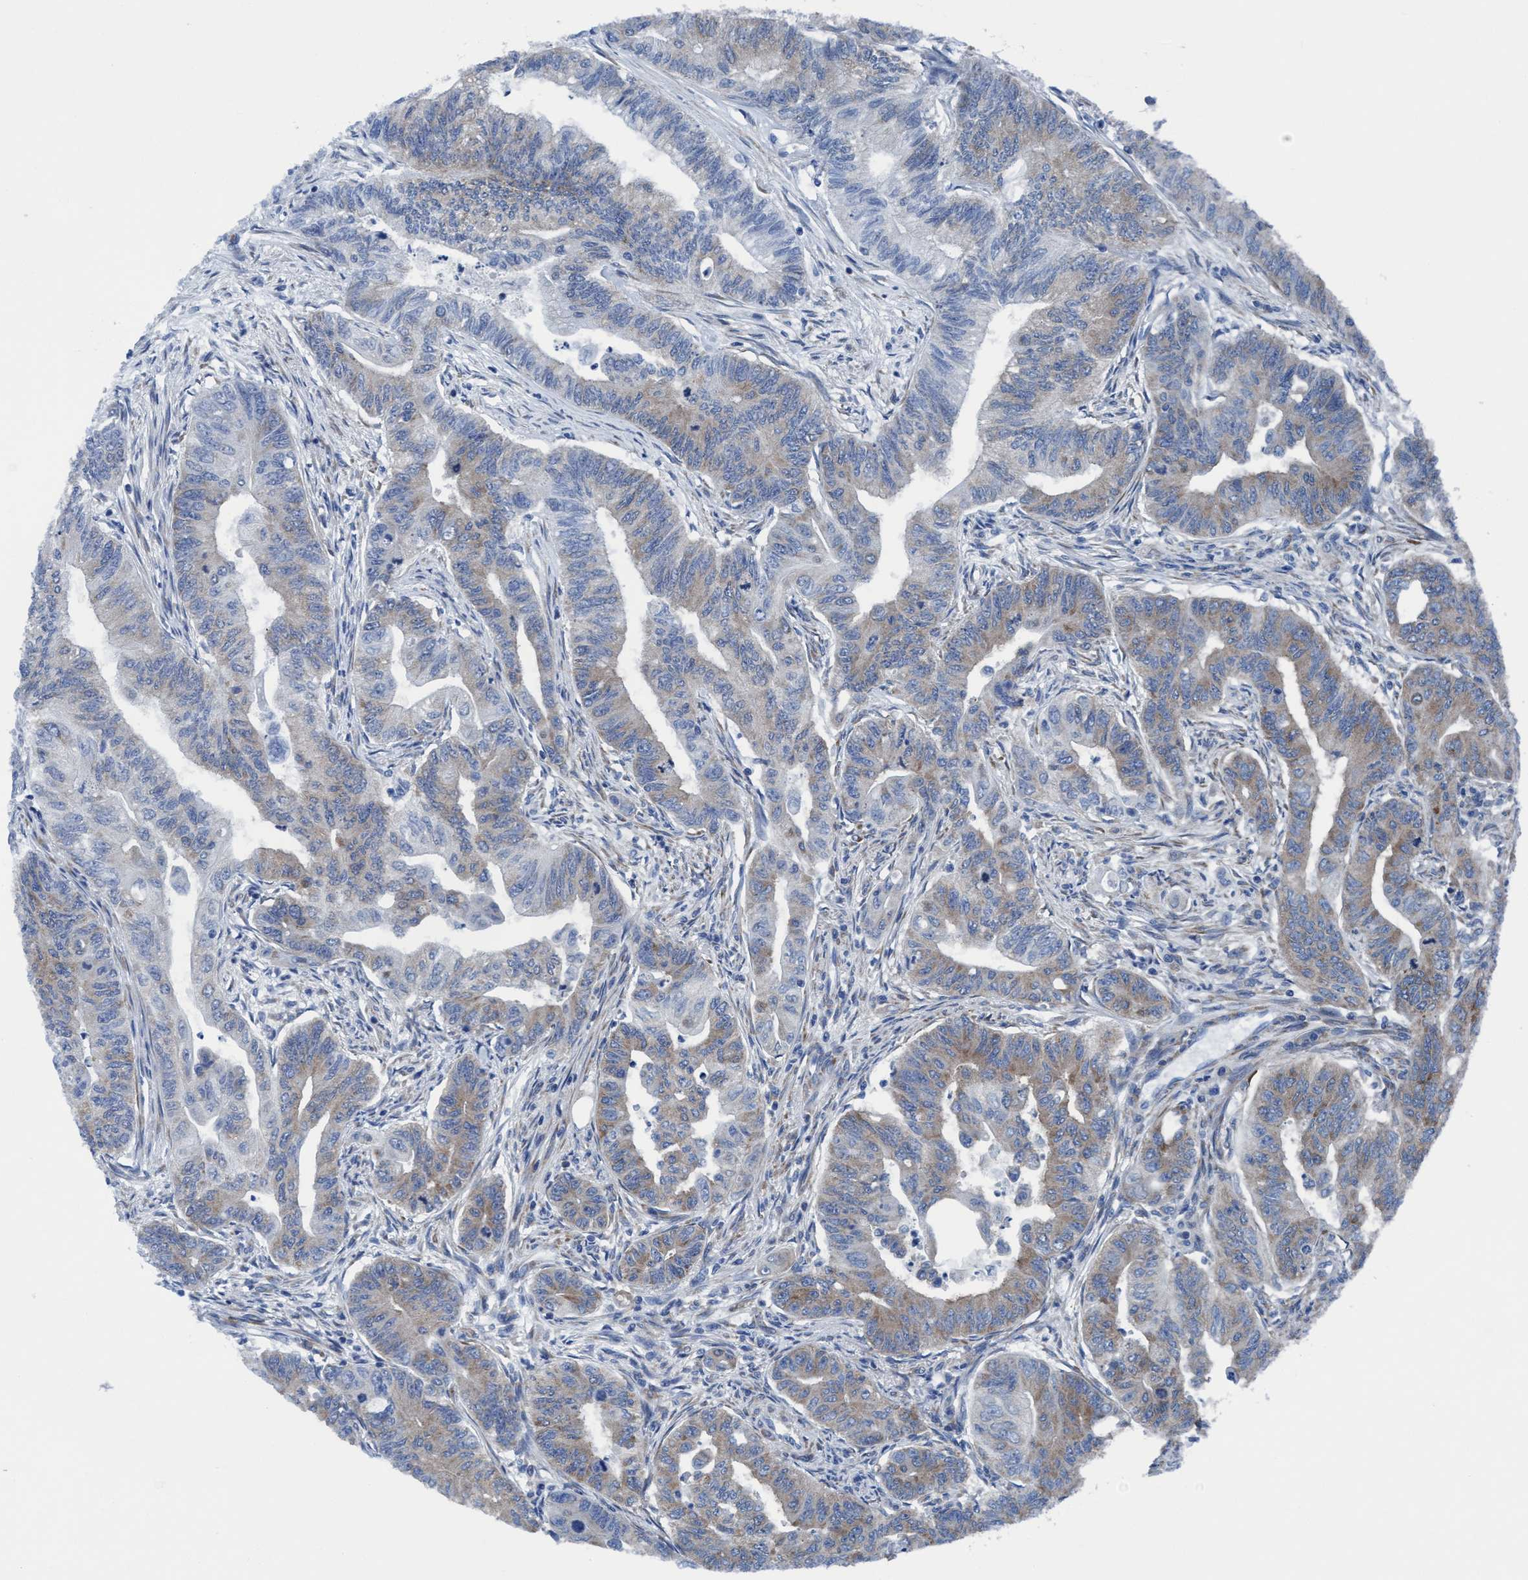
{"staining": {"intensity": "moderate", "quantity": "25%-75%", "location": "cytoplasmic/membranous"}, "tissue": "colorectal cancer", "cell_type": "Tumor cells", "image_type": "cancer", "snomed": [{"axis": "morphology", "description": "Adenoma, NOS"}, {"axis": "morphology", "description": "Adenocarcinoma, NOS"}, {"axis": "topography", "description": "Colon"}], "caption": "Immunohistochemical staining of colorectal cancer demonstrates medium levels of moderate cytoplasmic/membranous protein expression in approximately 25%-75% of tumor cells.", "gene": "NMT1", "patient": {"sex": "male", "age": 79}}